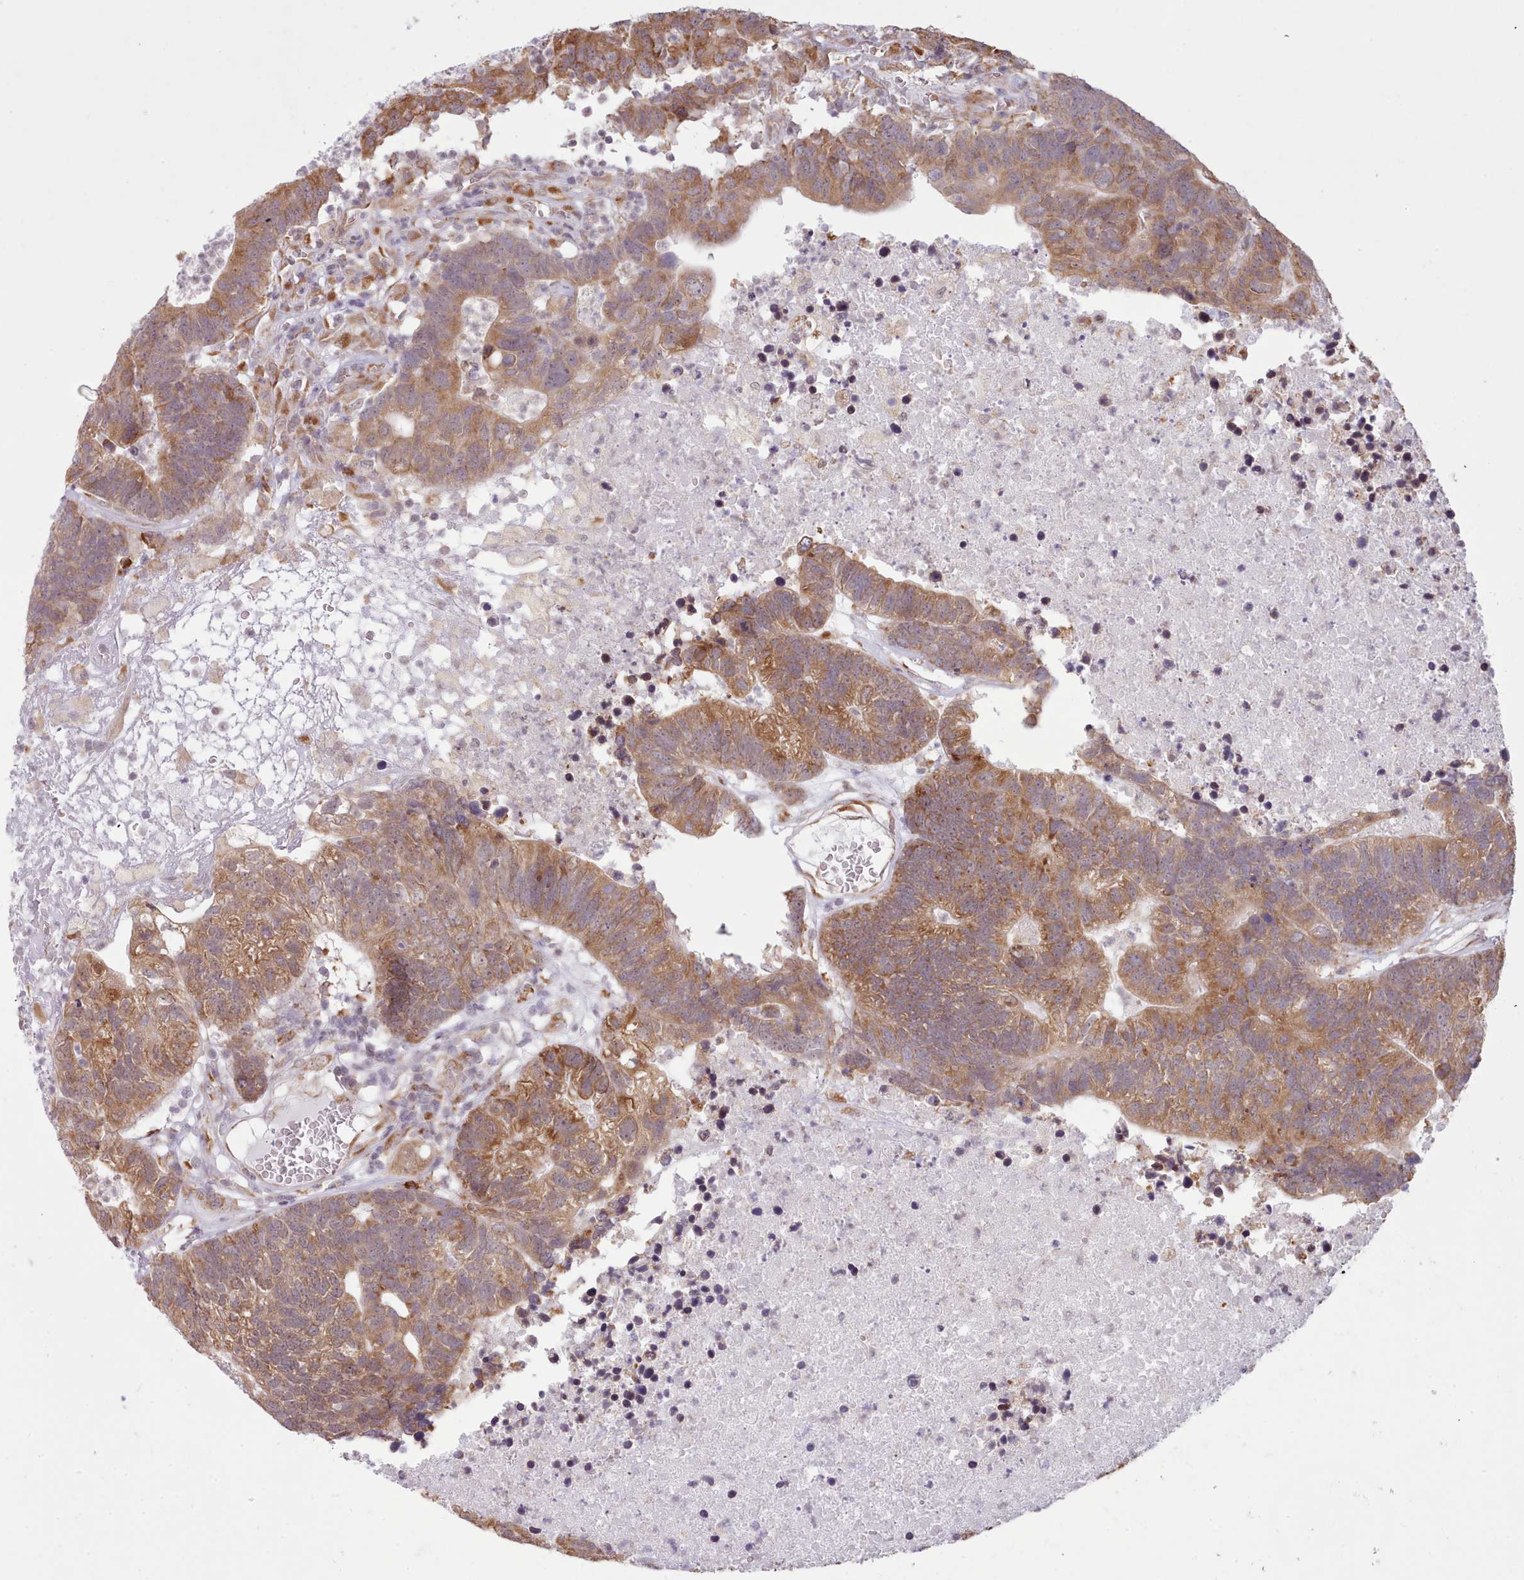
{"staining": {"intensity": "moderate", "quantity": ">75%", "location": "cytoplasmic/membranous"}, "tissue": "colorectal cancer", "cell_type": "Tumor cells", "image_type": "cancer", "snomed": [{"axis": "morphology", "description": "Adenocarcinoma, NOS"}, {"axis": "topography", "description": "Colon"}], "caption": "Colorectal adenocarcinoma stained with IHC reveals moderate cytoplasmic/membranous positivity in approximately >75% of tumor cells.", "gene": "SEC61B", "patient": {"sex": "female", "age": 48}}